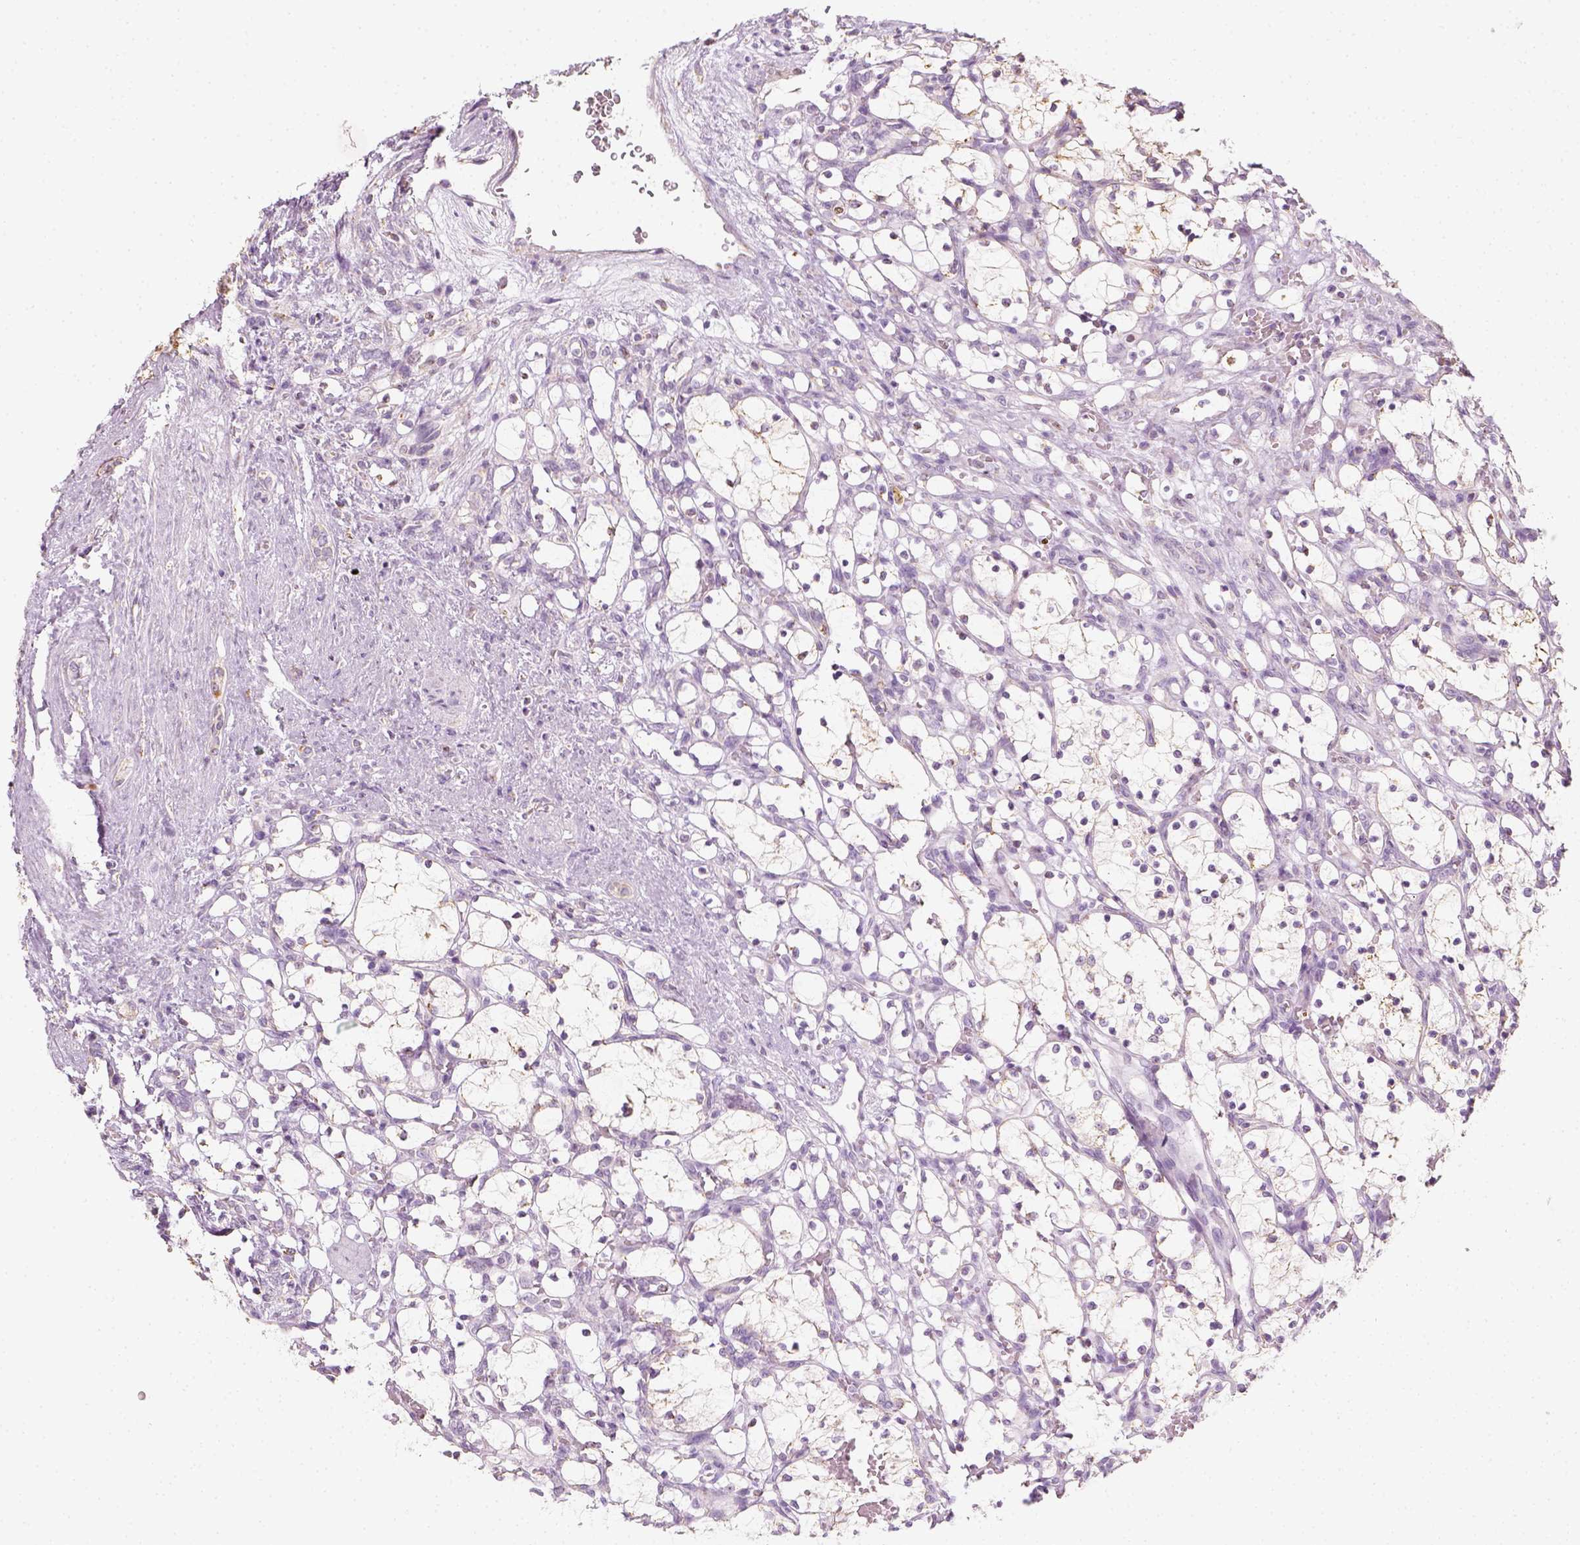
{"staining": {"intensity": "moderate", "quantity": "<25%", "location": "cytoplasmic/membranous"}, "tissue": "renal cancer", "cell_type": "Tumor cells", "image_type": "cancer", "snomed": [{"axis": "morphology", "description": "Adenocarcinoma, NOS"}, {"axis": "topography", "description": "Kidney"}], "caption": "Brown immunohistochemical staining in adenocarcinoma (renal) exhibits moderate cytoplasmic/membranous staining in about <25% of tumor cells.", "gene": "LCA5", "patient": {"sex": "female", "age": 69}}